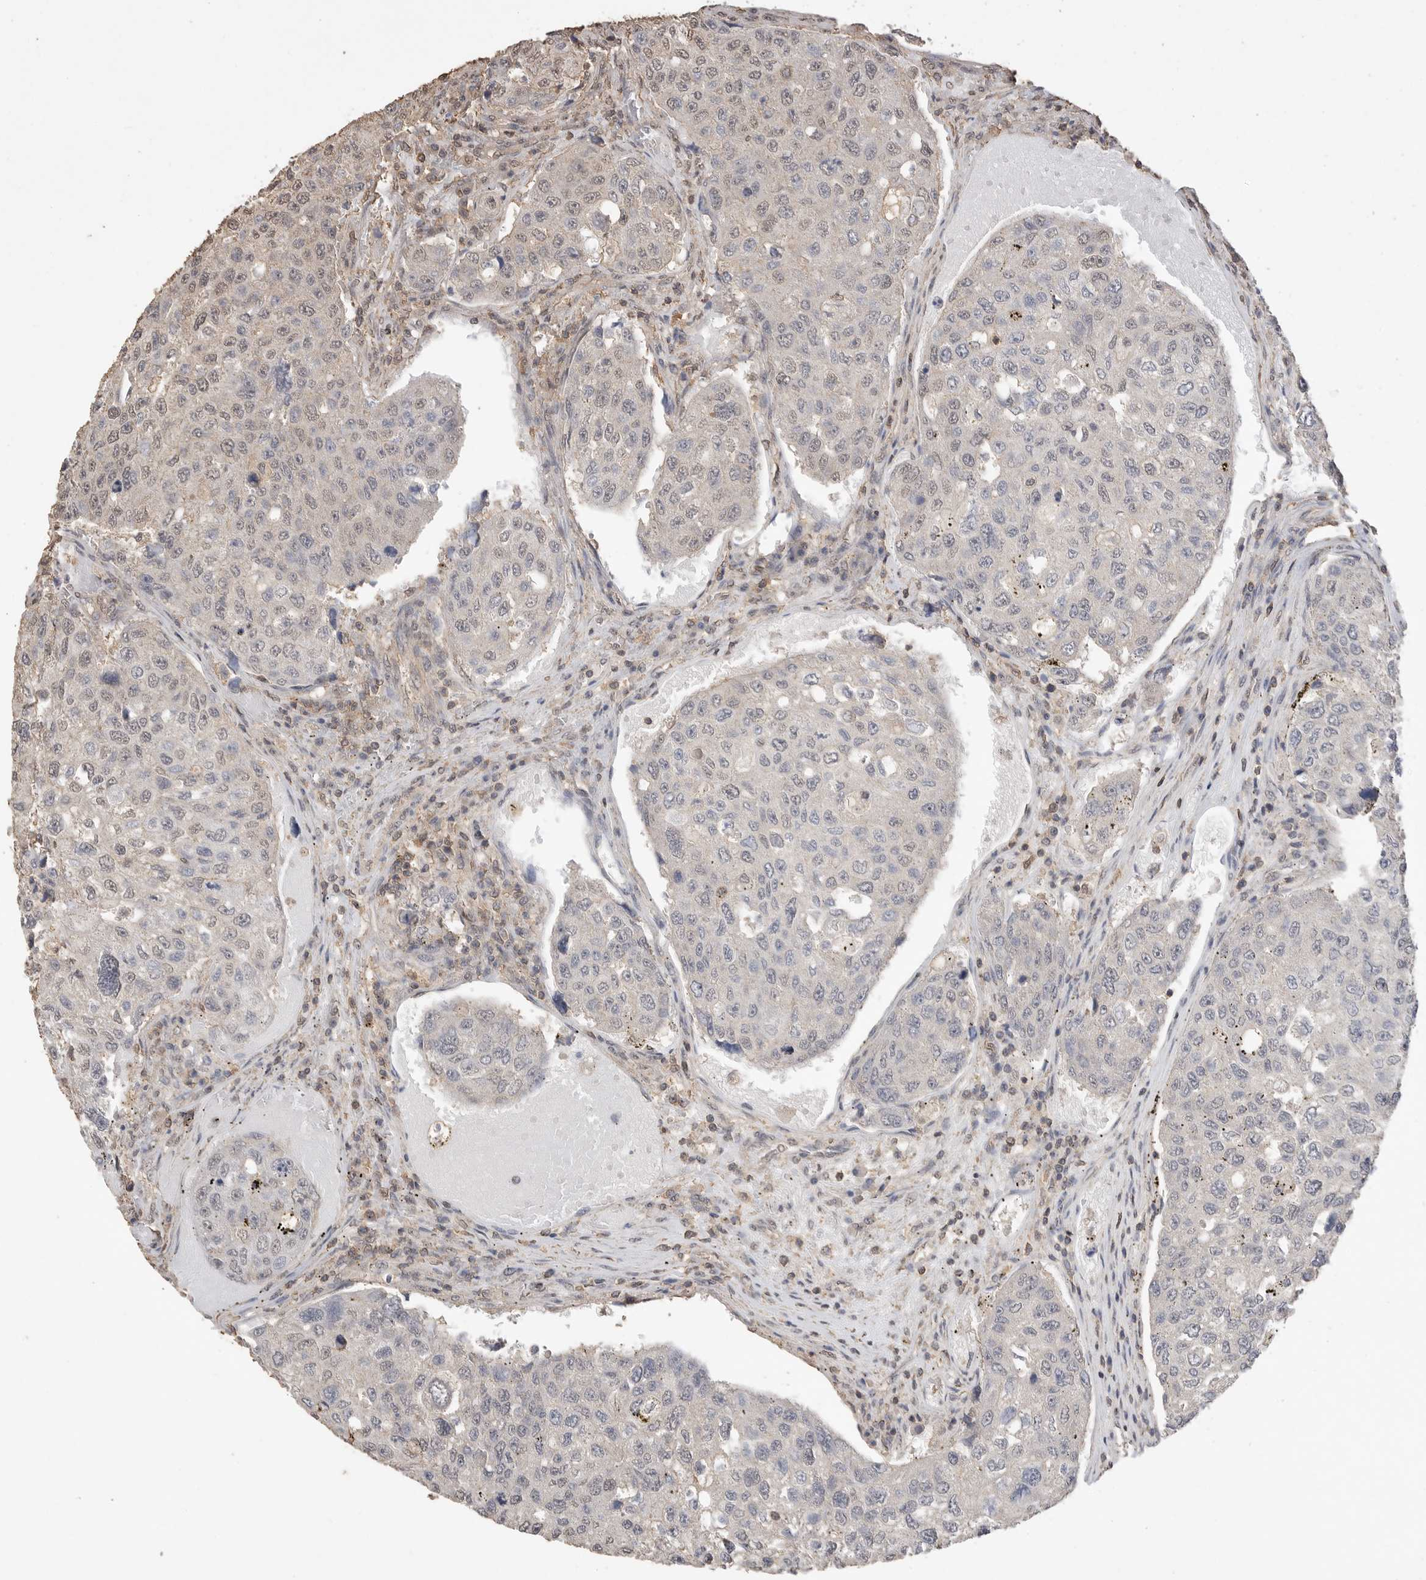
{"staining": {"intensity": "weak", "quantity": "<25%", "location": "nuclear"}, "tissue": "urothelial cancer", "cell_type": "Tumor cells", "image_type": "cancer", "snomed": [{"axis": "morphology", "description": "Urothelial carcinoma, High grade"}, {"axis": "topography", "description": "Lymph node"}, {"axis": "topography", "description": "Urinary bladder"}], "caption": "The immunohistochemistry (IHC) micrograph has no significant positivity in tumor cells of high-grade urothelial carcinoma tissue.", "gene": "MAP2K1", "patient": {"sex": "male", "age": 51}}